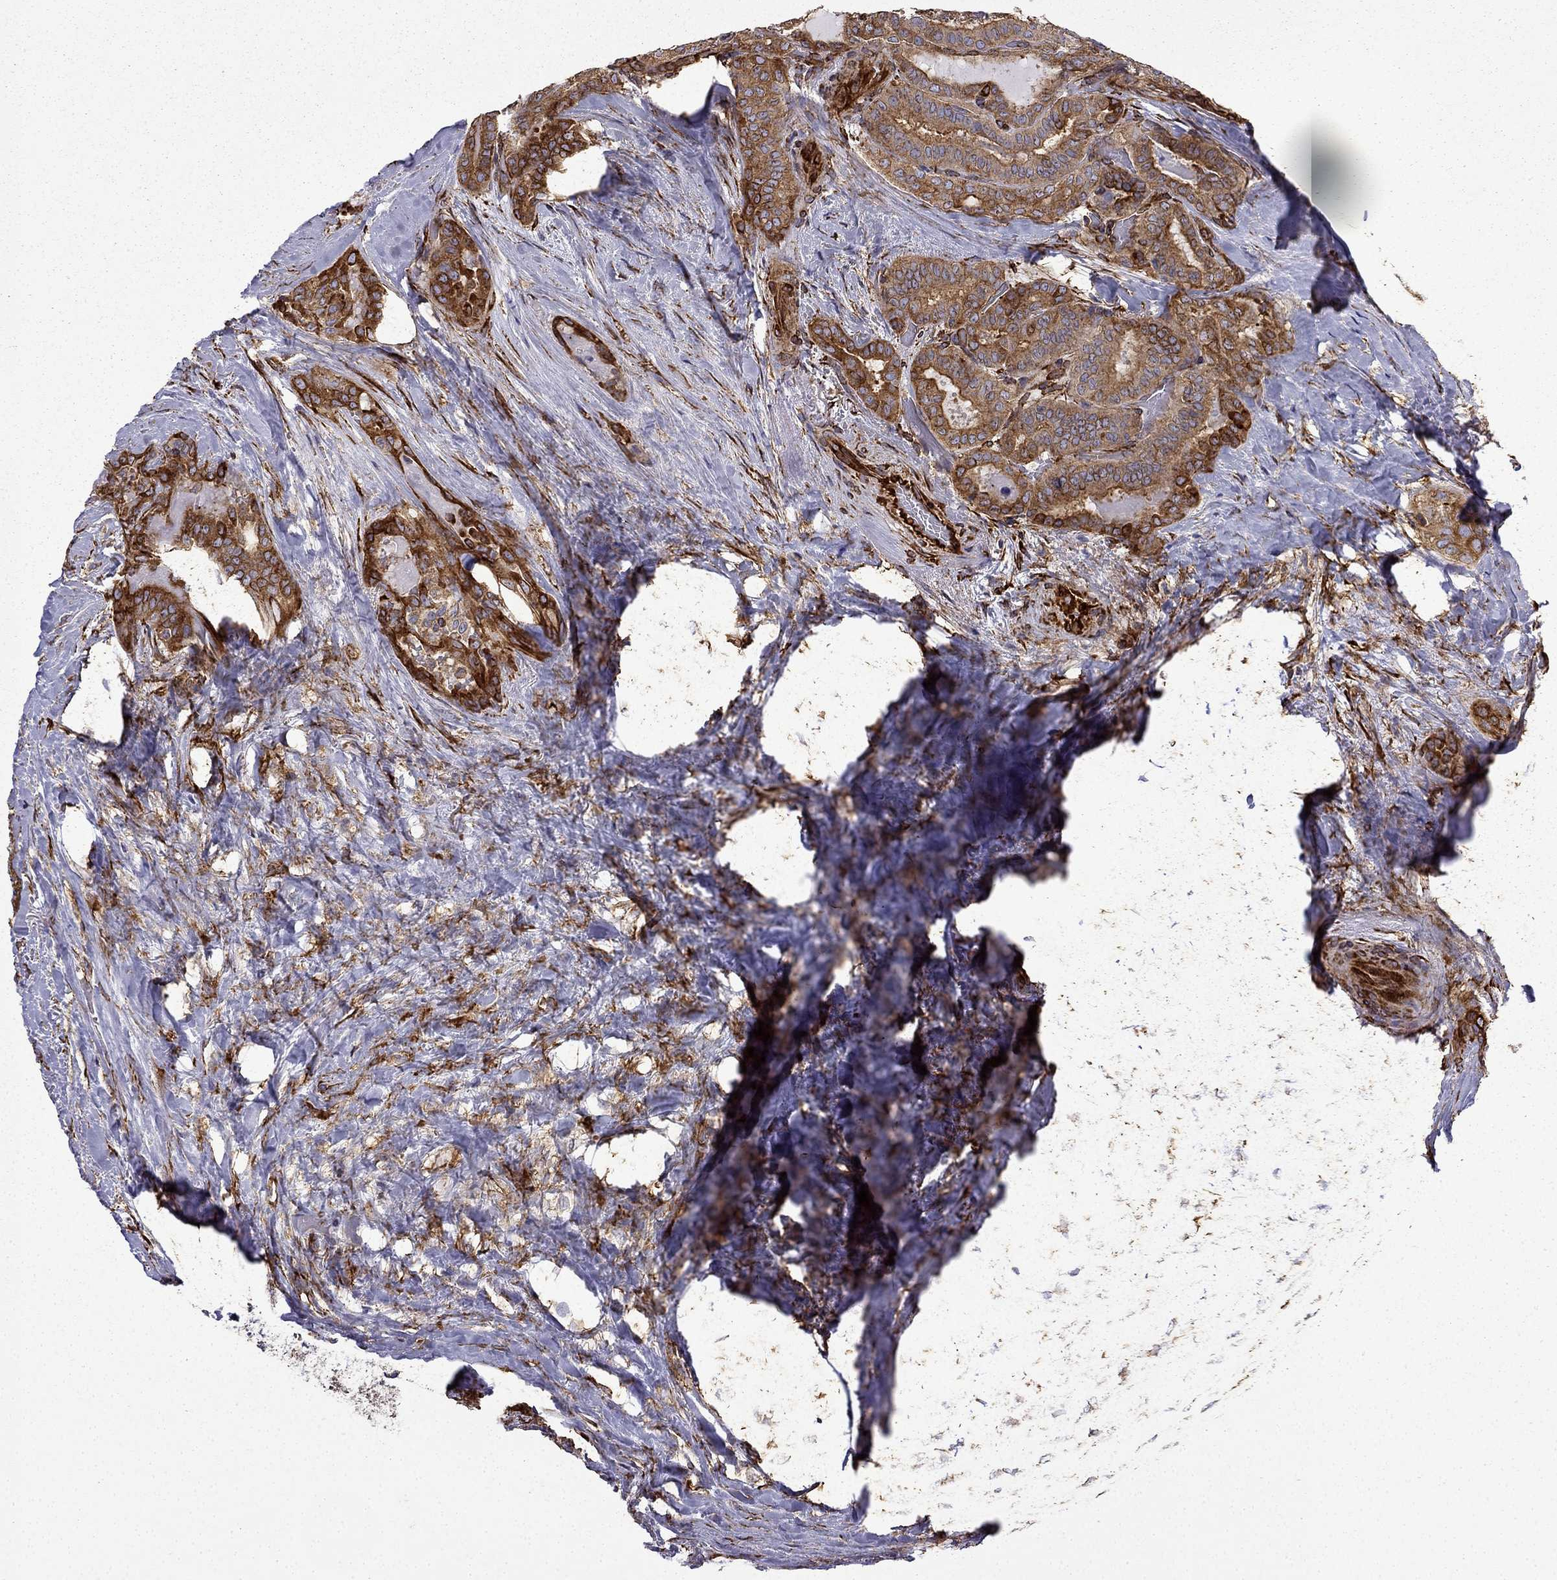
{"staining": {"intensity": "strong", "quantity": ">75%", "location": "cytoplasmic/membranous"}, "tissue": "thyroid cancer", "cell_type": "Tumor cells", "image_type": "cancer", "snomed": [{"axis": "morphology", "description": "Papillary adenocarcinoma, NOS"}, {"axis": "topography", "description": "Thyroid gland"}], "caption": "Tumor cells exhibit high levels of strong cytoplasmic/membranous expression in about >75% of cells in thyroid papillary adenocarcinoma. The staining is performed using DAB brown chromogen to label protein expression. The nuclei are counter-stained blue using hematoxylin.", "gene": "MAP4", "patient": {"sex": "female", "age": 39}}